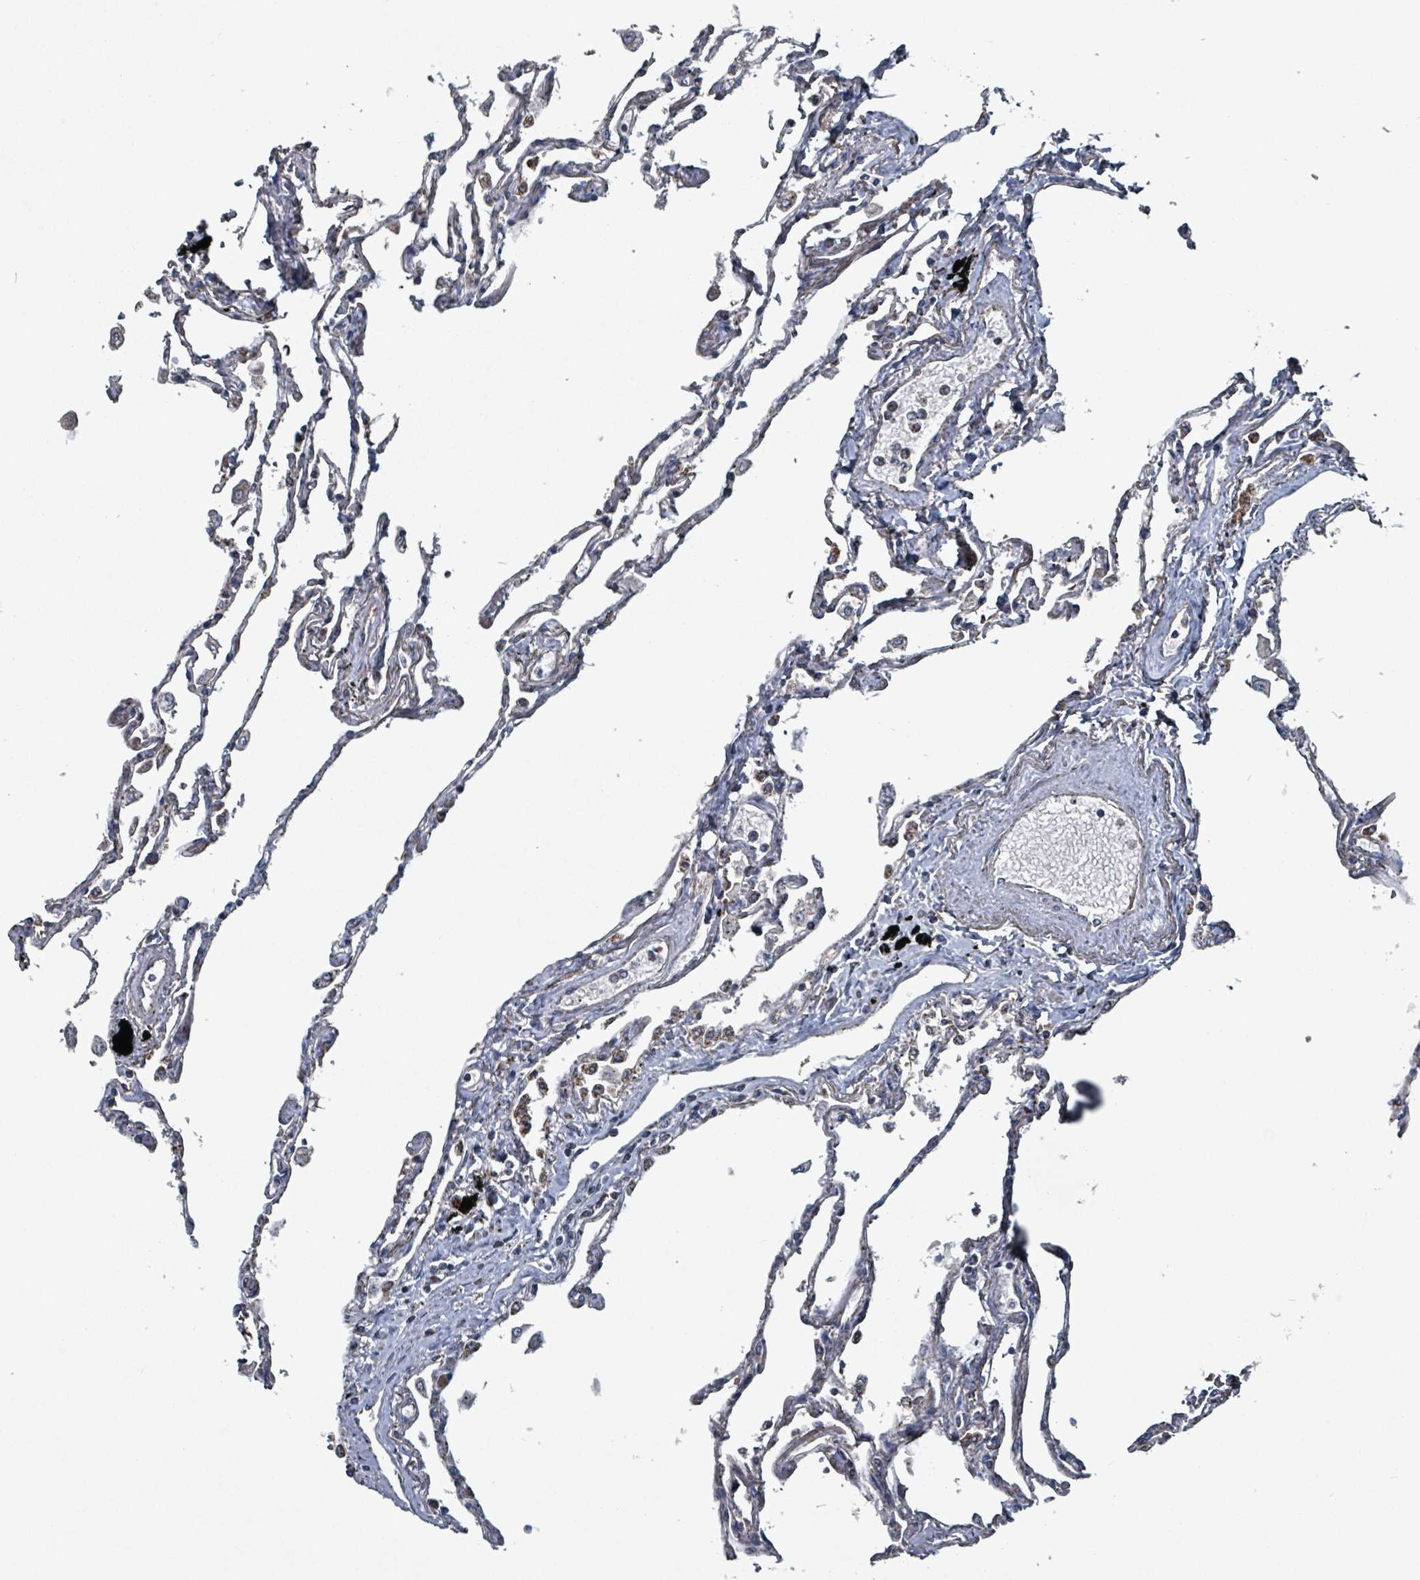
{"staining": {"intensity": "weak", "quantity": "<25%", "location": "cytoplasmic/membranous"}, "tissue": "lung", "cell_type": "Alveolar cells", "image_type": "normal", "snomed": [{"axis": "morphology", "description": "Normal tissue, NOS"}, {"axis": "topography", "description": "Lung"}], "caption": "DAB (3,3'-diaminobenzidine) immunohistochemical staining of benign lung shows no significant expression in alveolar cells.", "gene": "ABHD18", "patient": {"sex": "female", "age": 67}}